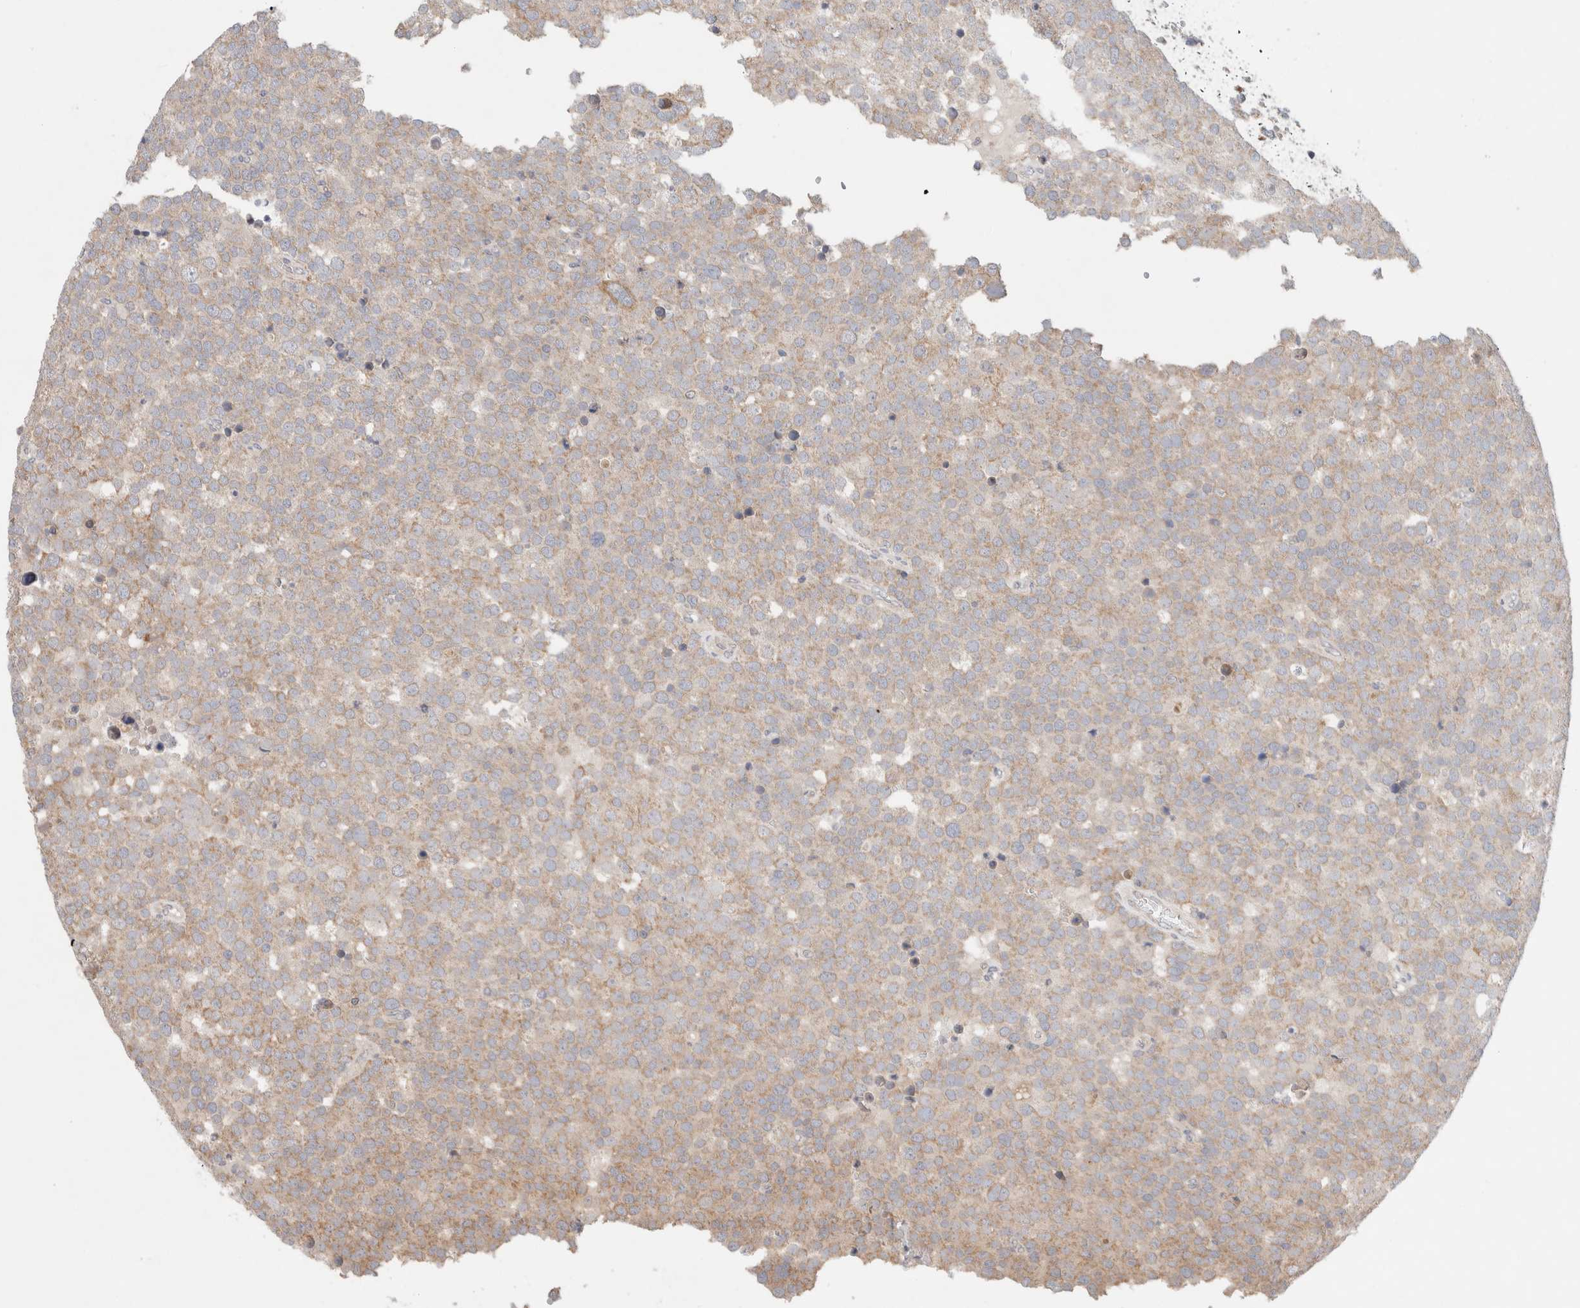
{"staining": {"intensity": "weak", "quantity": "25%-75%", "location": "cytoplasmic/membranous"}, "tissue": "testis cancer", "cell_type": "Tumor cells", "image_type": "cancer", "snomed": [{"axis": "morphology", "description": "Seminoma, NOS"}, {"axis": "topography", "description": "Testis"}], "caption": "This is a photomicrograph of IHC staining of seminoma (testis), which shows weak staining in the cytoplasmic/membranous of tumor cells.", "gene": "ERI3", "patient": {"sex": "male", "age": 71}}